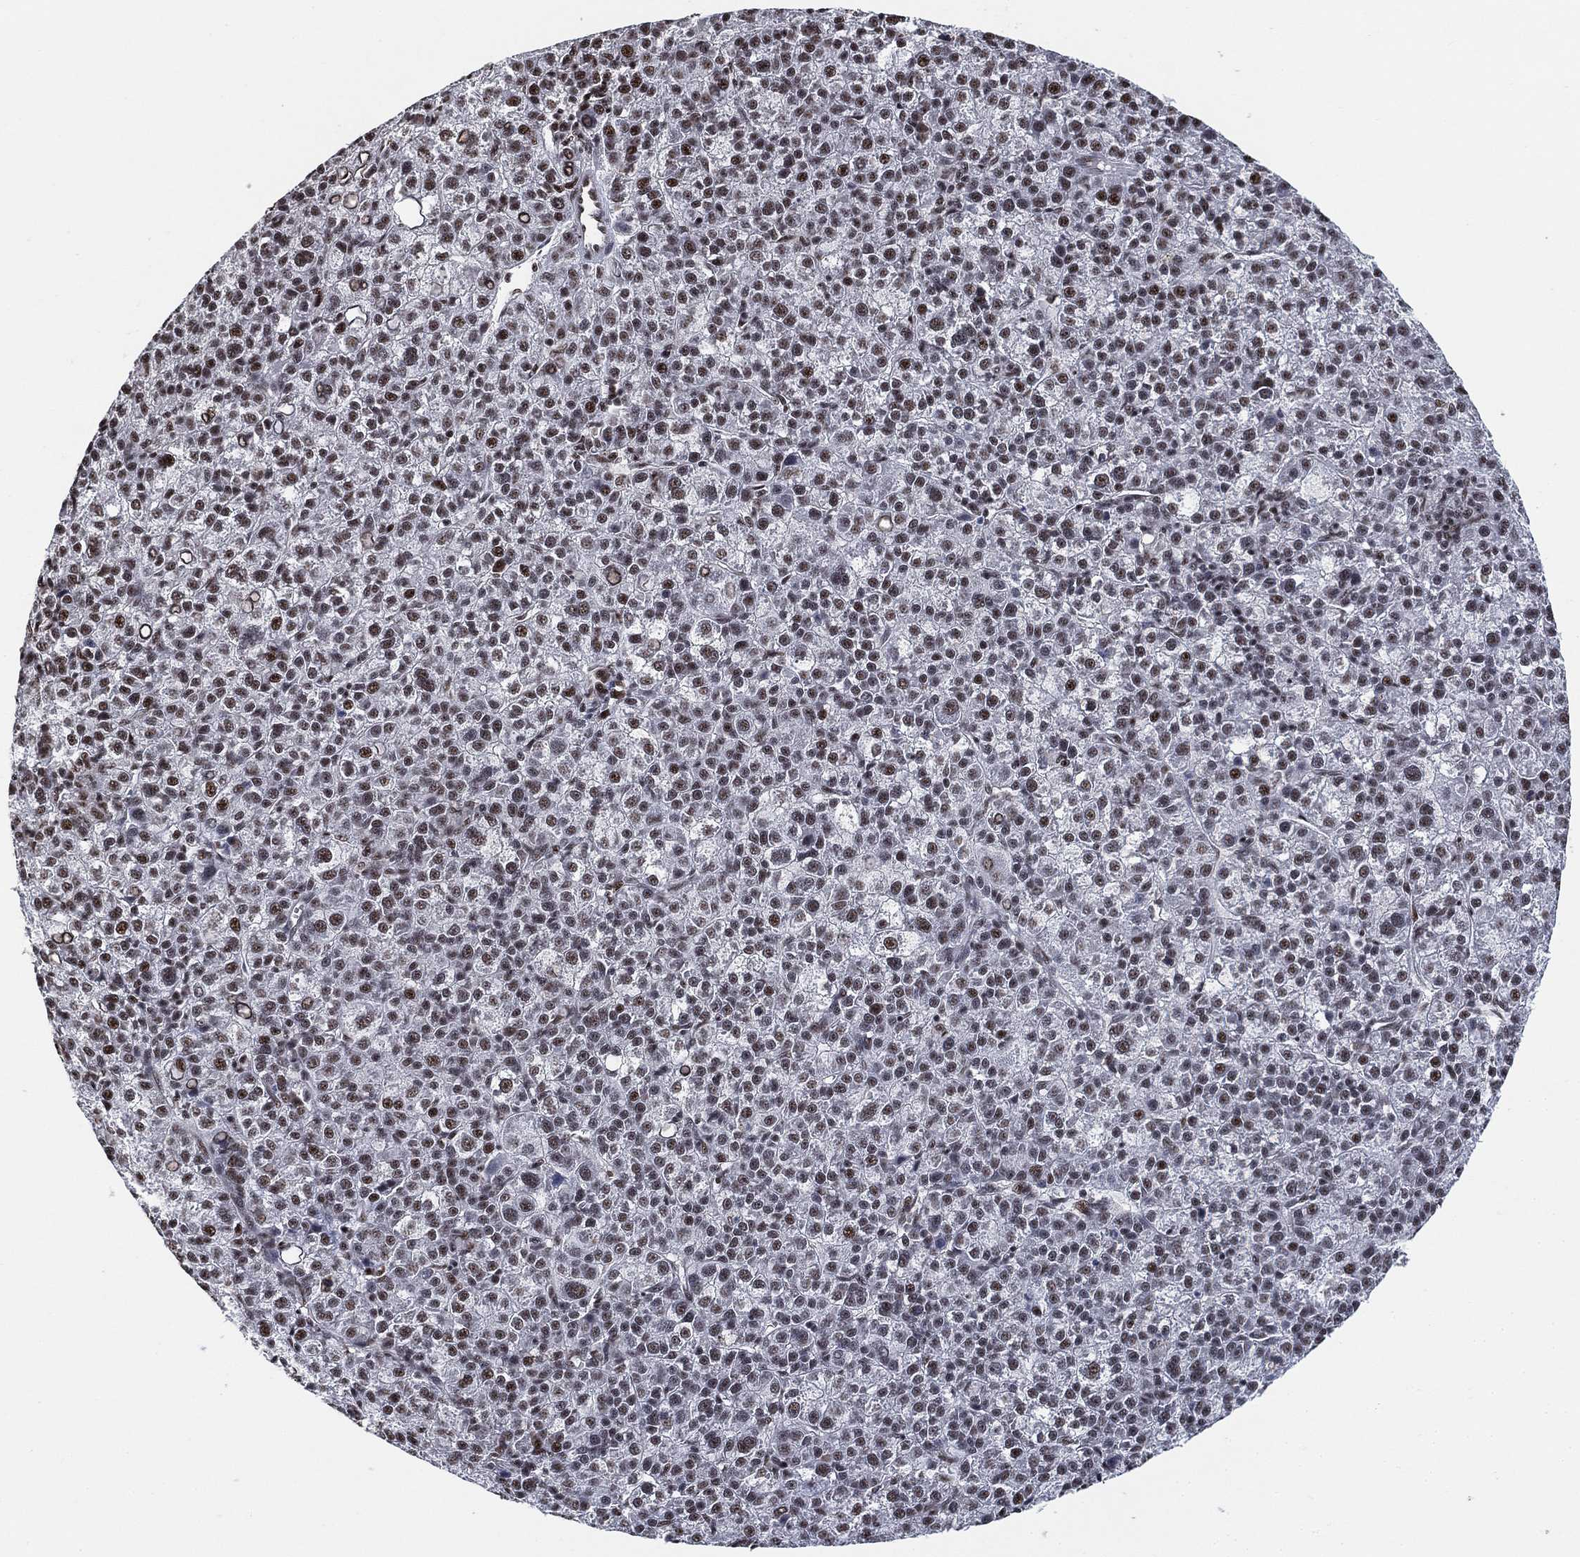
{"staining": {"intensity": "moderate", "quantity": "25%-75%", "location": "nuclear"}, "tissue": "liver cancer", "cell_type": "Tumor cells", "image_type": "cancer", "snomed": [{"axis": "morphology", "description": "Carcinoma, Hepatocellular, NOS"}, {"axis": "topography", "description": "Liver"}], "caption": "Immunohistochemical staining of human liver hepatocellular carcinoma displays moderate nuclear protein positivity in about 25%-75% of tumor cells. (DAB (3,3'-diaminobenzidine) = brown stain, brightfield microscopy at high magnification).", "gene": "ZSCAN30", "patient": {"sex": "female", "age": 60}}